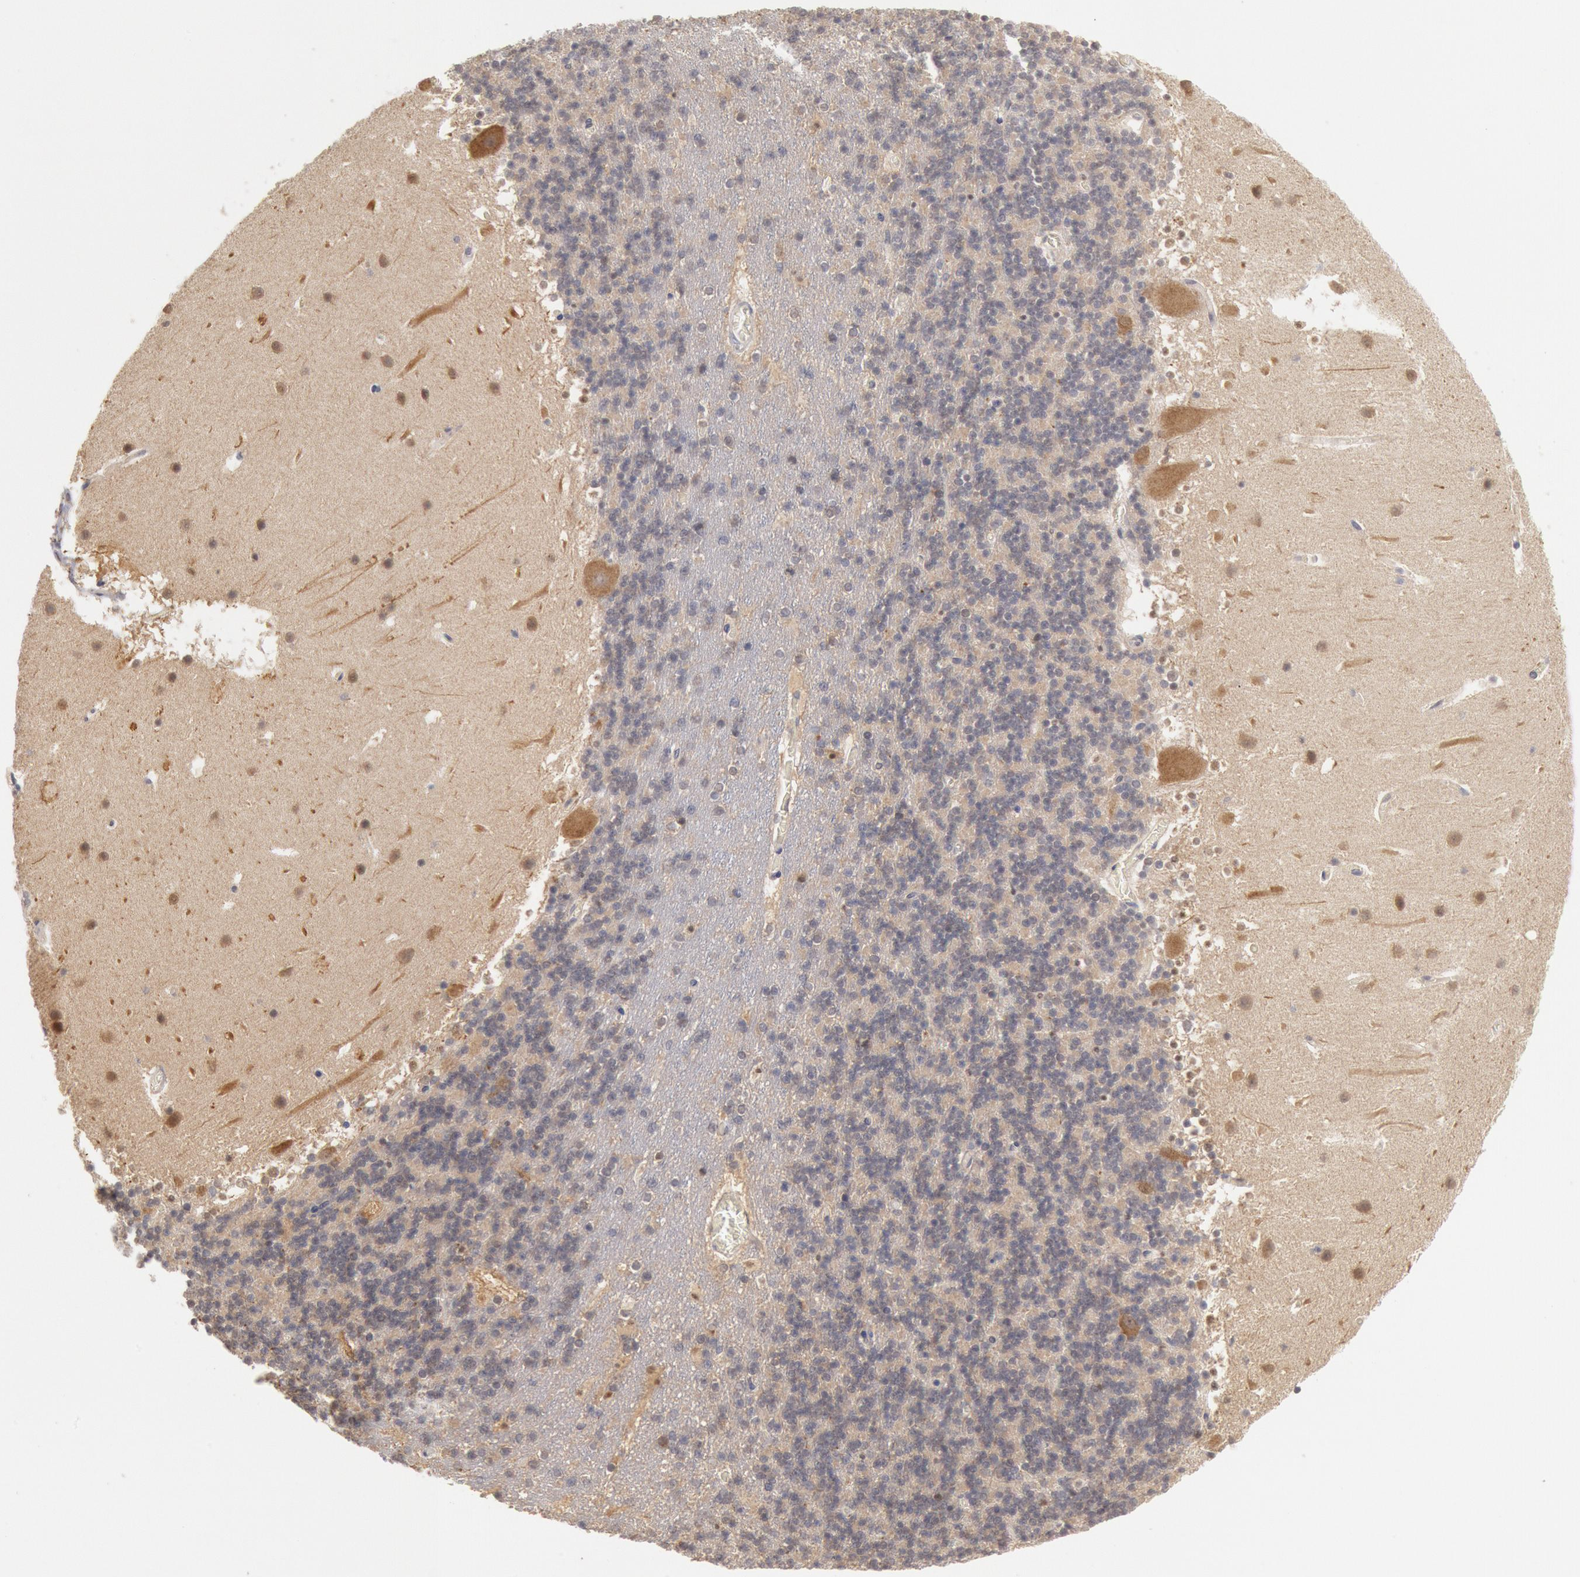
{"staining": {"intensity": "weak", "quantity": ">75%", "location": "cytoplasmic/membranous"}, "tissue": "cerebellum", "cell_type": "Cells in granular layer", "image_type": "normal", "snomed": [{"axis": "morphology", "description": "Normal tissue, NOS"}, {"axis": "topography", "description": "Cerebellum"}], "caption": "A low amount of weak cytoplasmic/membranous expression is appreciated in approximately >75% of cells in granular layer in benign cerebellum.", "gene": "DNAJA1", "patient": {"sex": "male", "age": 45}}